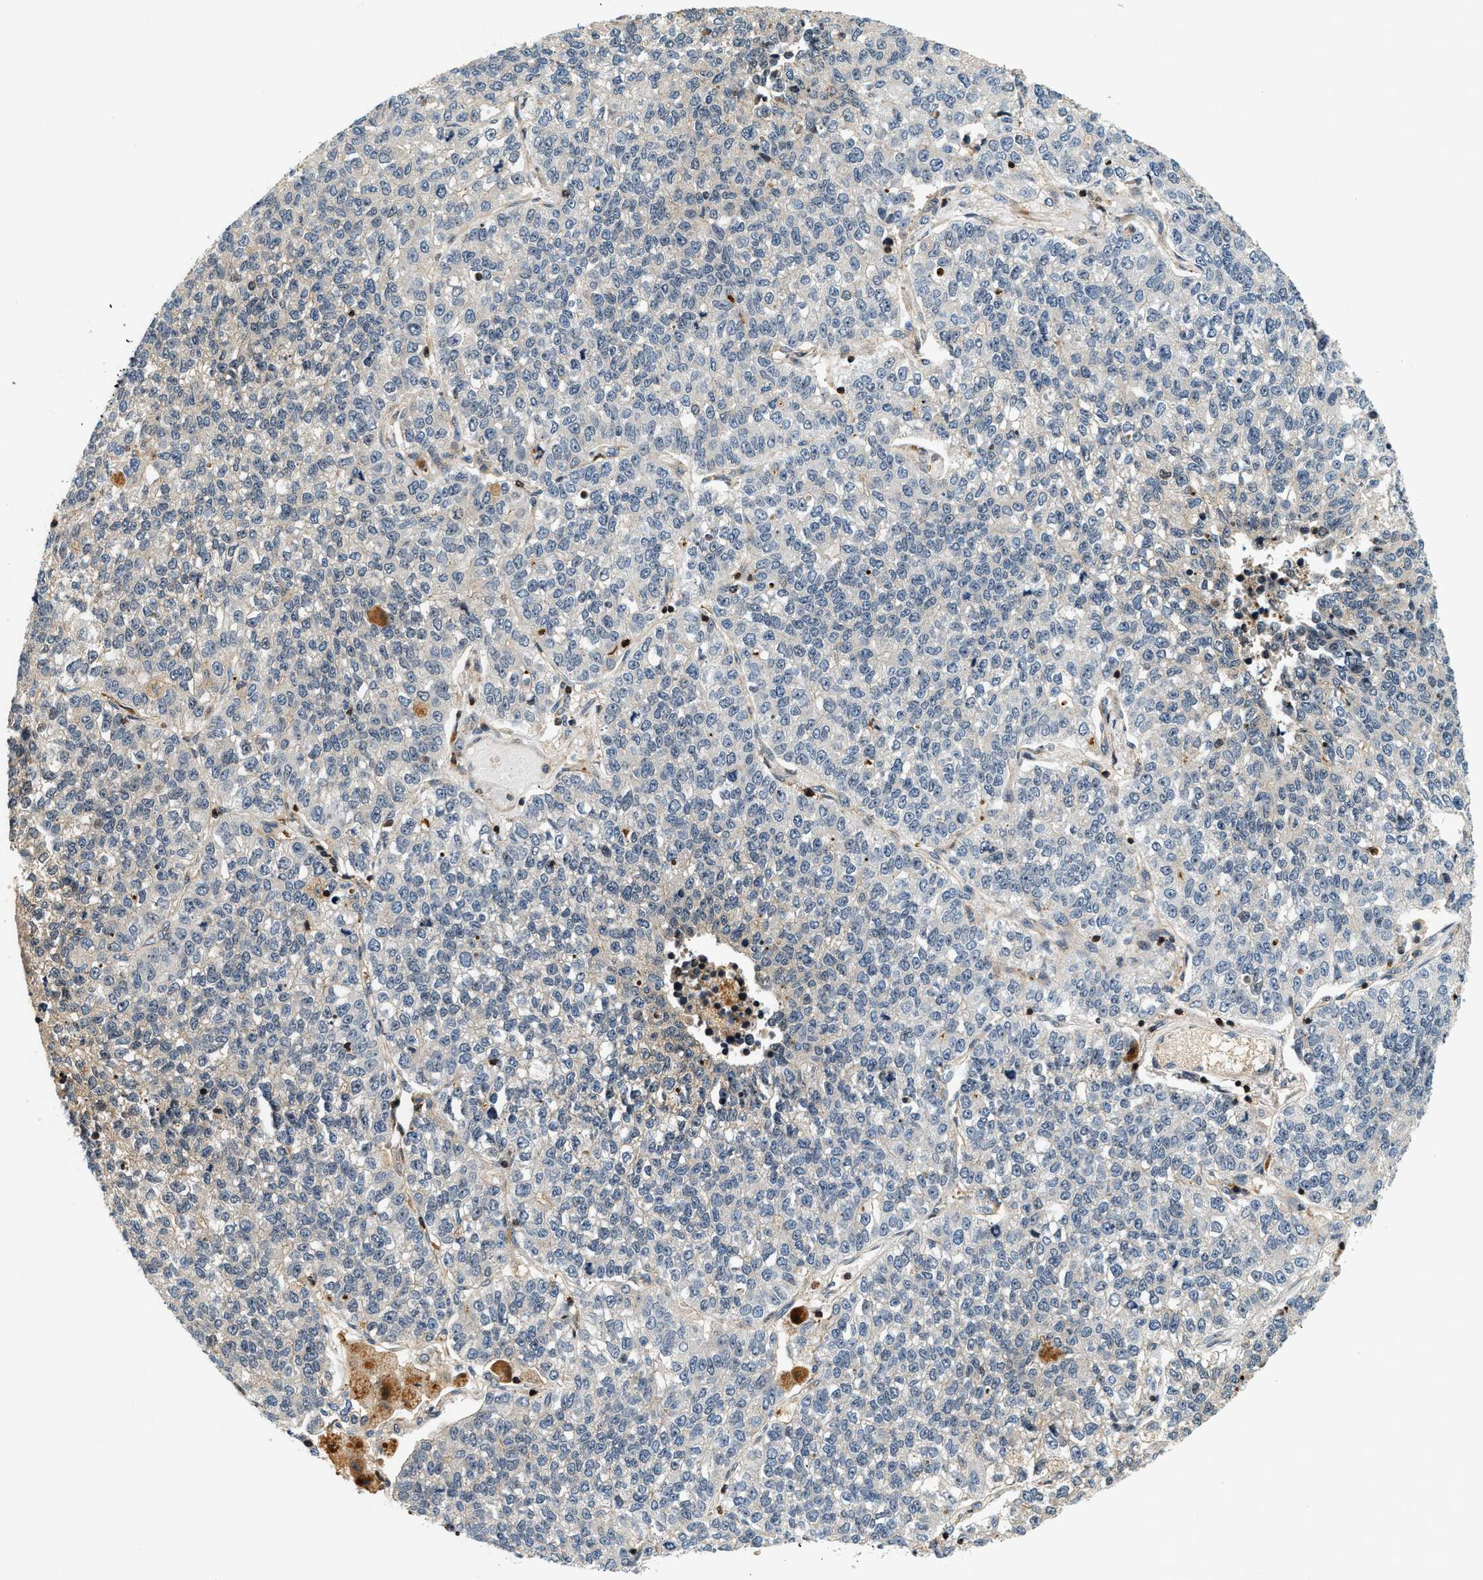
{"staining": {"intensity": "negative", "quantity": "none", "location": "none"}, "tissue": "lung cancer", "cell_type": "Tumor cells", "image_type": "cancer", "snomed": [{"axis": "morphology", "description": "Adenocarcinoma, NOS"}, {"axis": "topography", "description": "Lung"}], "caption": "Immunohistochemical staining of lung cancer (adenocarcinoma) demonstrates no significant expression in tumor cells.", "gene": "SAMD9", "patient": {"sex": "male", "age": 49}}